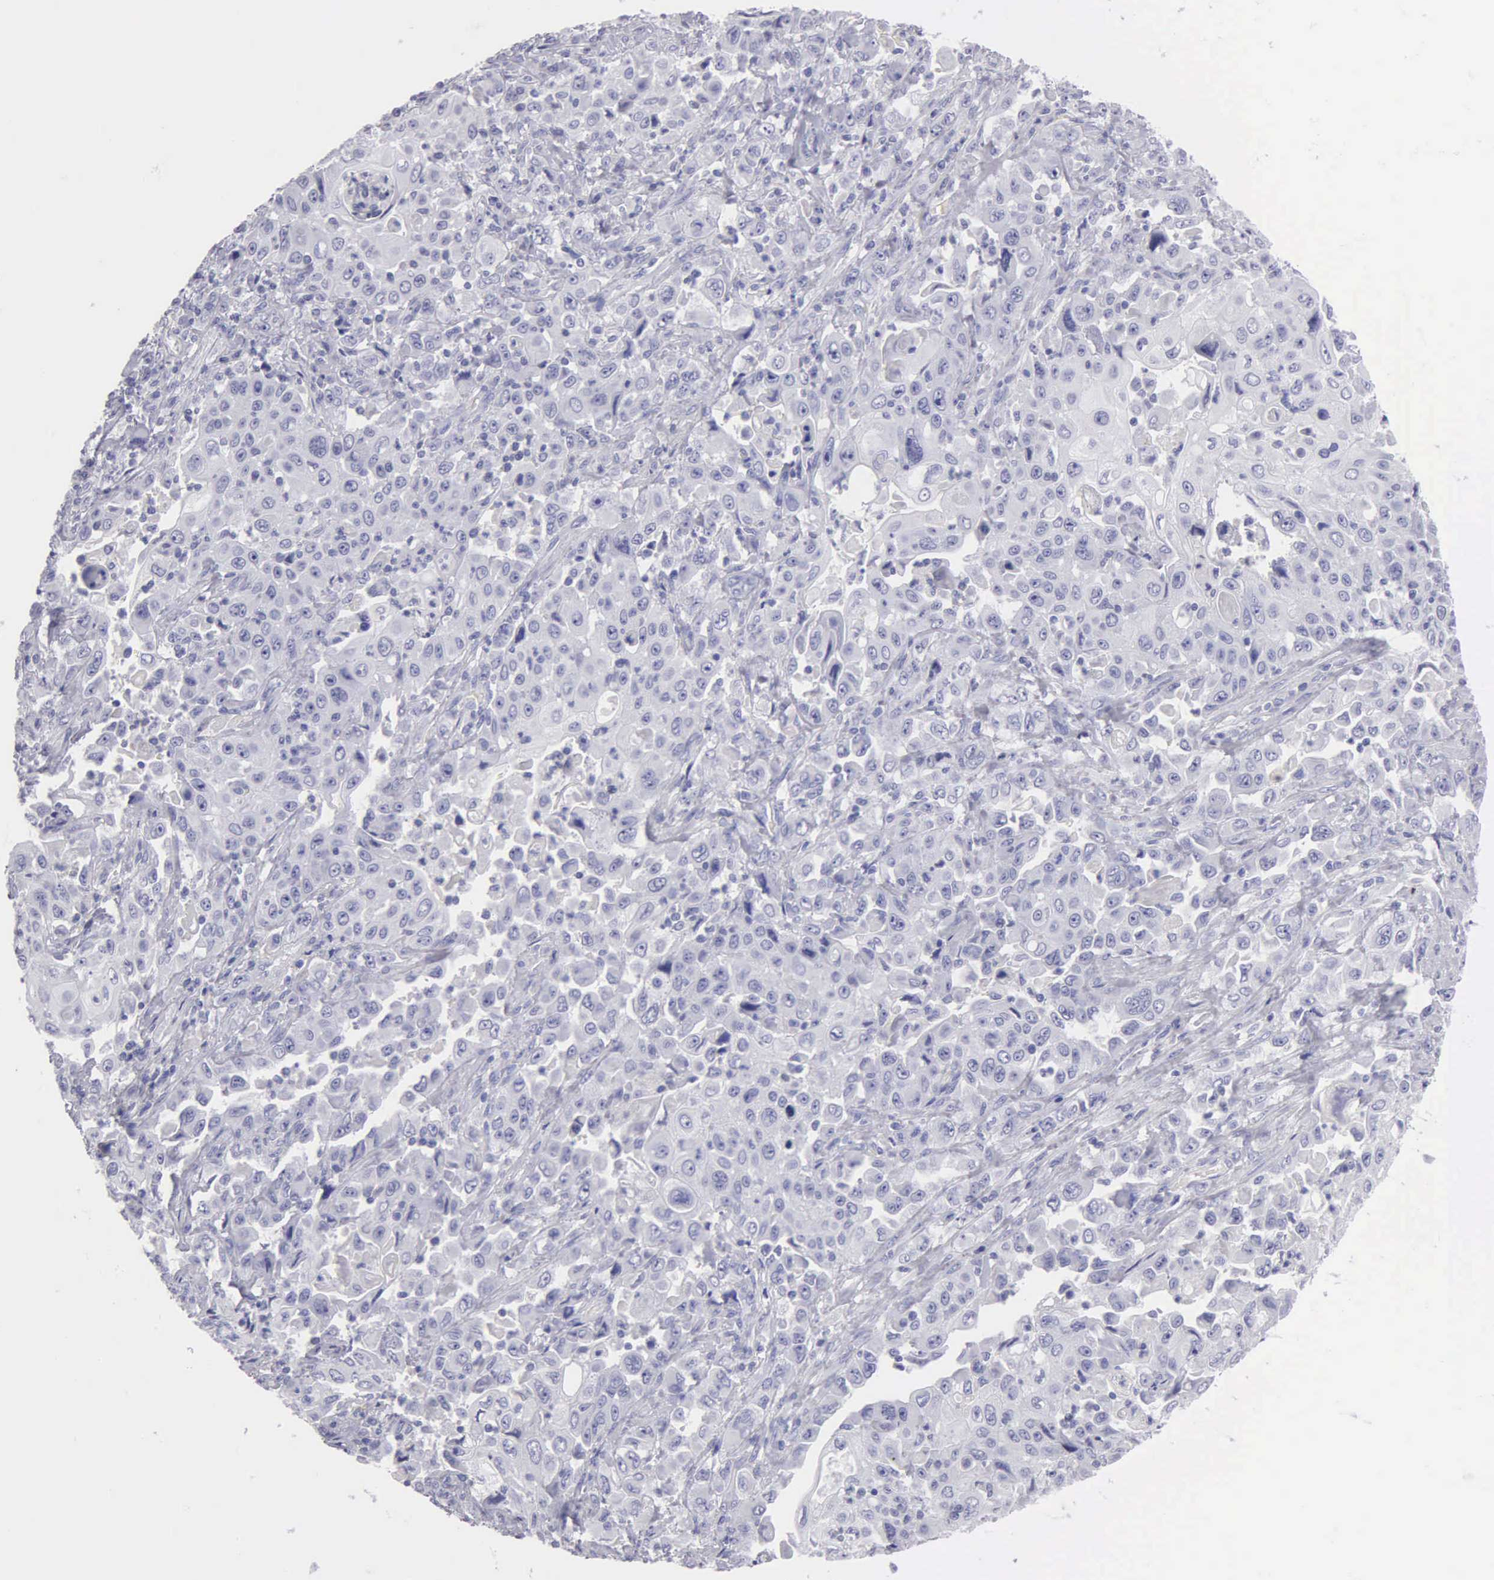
{"staining": {"intensity": "negative", "quantity": "none", "location": "none"}, "tissue": "pancreatic cancer", "cell_type": "Tumor cells", "image_type": "cancer", "snomed": [{"axis": "morphology", "description": "Adenocarcinoma, NOS"}, {"axis": "topography", "description": "Pancreas"}], "caption": "High magnification brightfield microscopy of pancreatic adenocarcinoma stained with DAB (brown) and counterstained with hematoxylin (blue): tumor cells show no significant expression.", "gene": "FBLN5", "patient": {"sex": "male", "age": 70}}